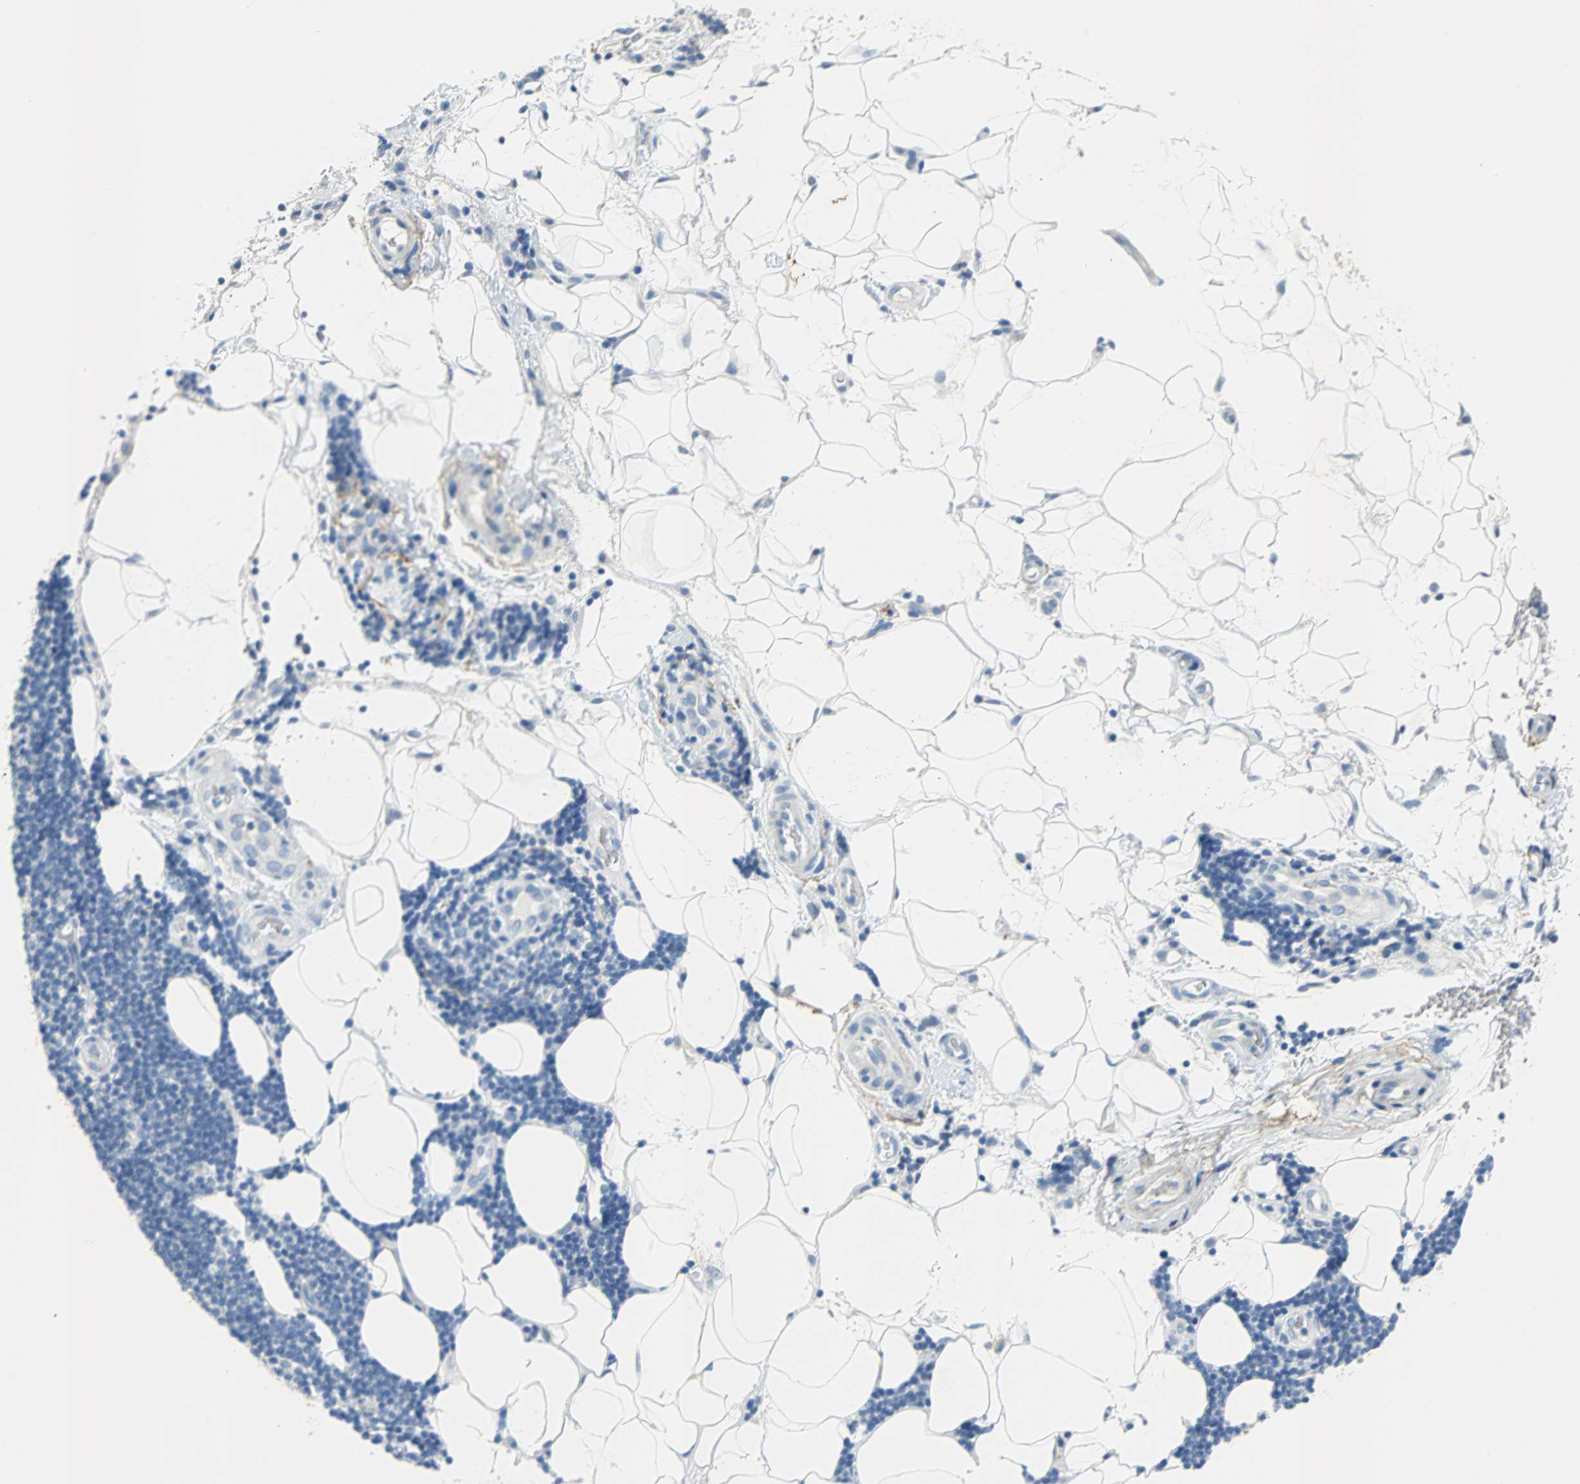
{"staining": {"intensity": "negative", "quantity": "none", "location": "none"}, "tissue": "lymphoma", "cell_type": "Tumor cells", "image_type": "cancer", "snomed": [{"axis": "morphology", "description": "Malignant lymphoma, non-Hodgkin's type, Low grade"}, {"axis": "topography", "description": "Lymph node"}], "caption": "Lymphoma was stained to show a protein in brown. There is no significant expression in tumor cells.", "gene": "MUC7", "patient": {"sex": "male", "age": 83}}